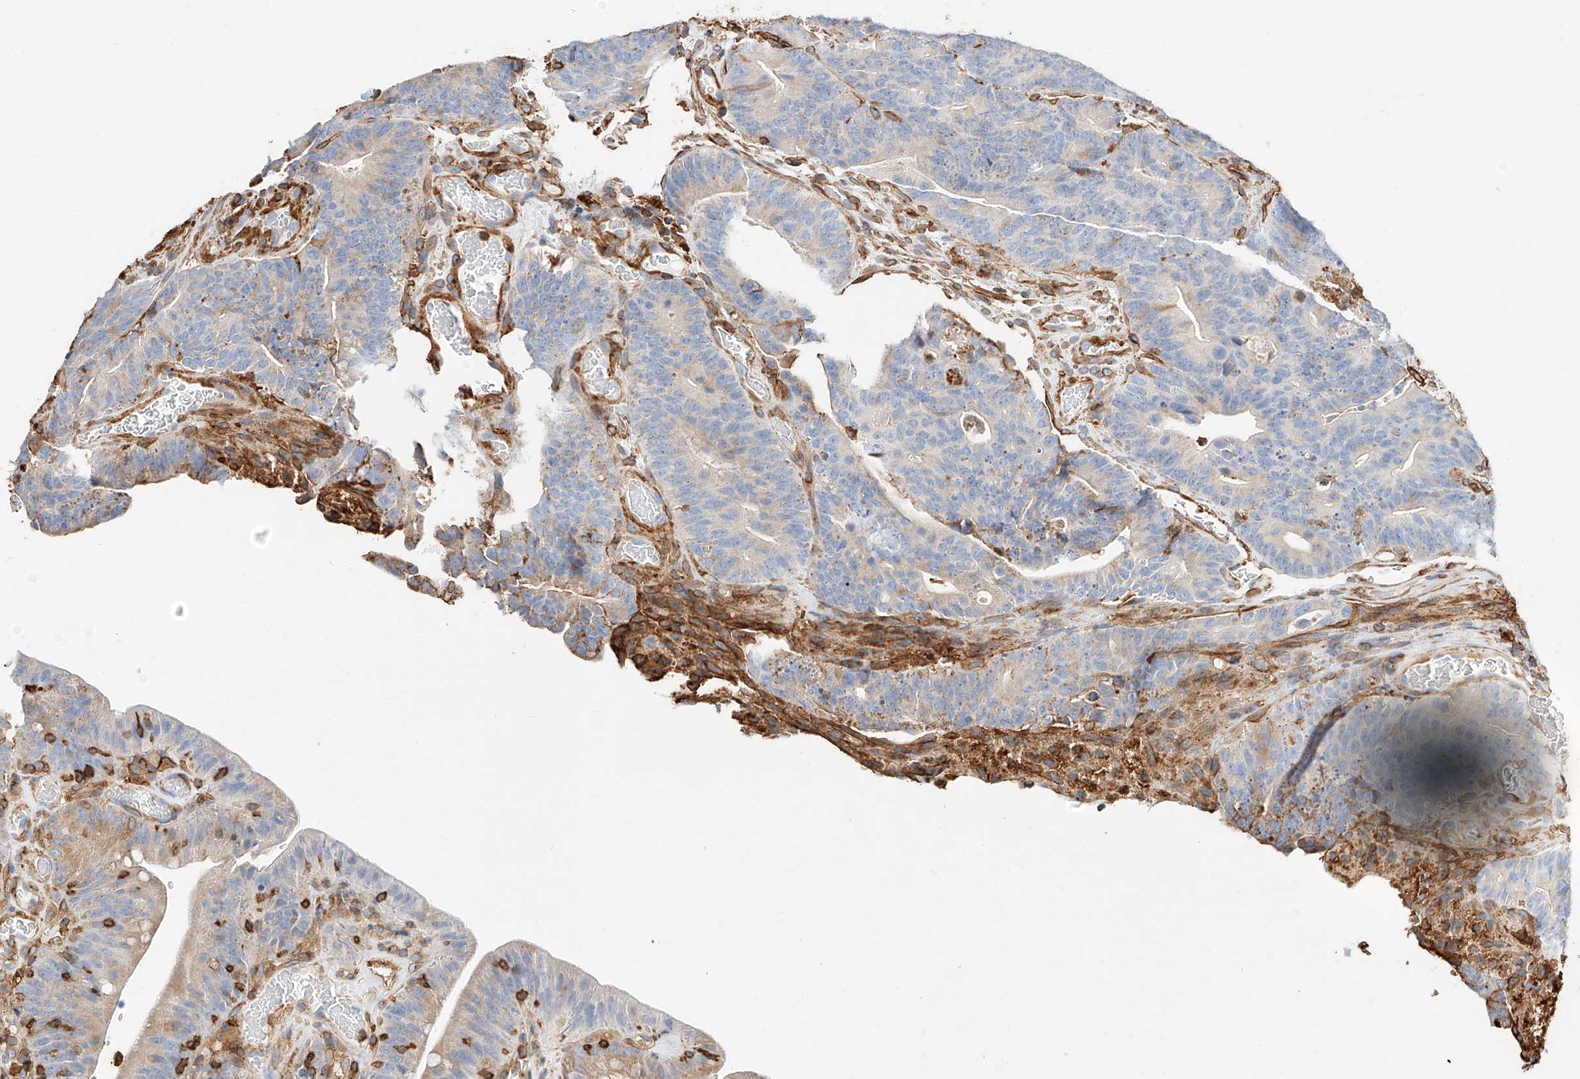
{"staining": {"intensity": "negative", "quantity": "none", "location": "none"}, "tissue": "colorectal cancer", "cell_type": "Tumor cells", "image_type": "cancer", "snomed": [{"axis": "morphology", "description": "Normal tissue, NOS"}, {"axis": "topography", "description": "Colon"}], "caption": "Immunohistochemistry (IHC) photomicrograph of human colorectal cancer stained for a protein (brown), which shows no staining in tumor cells. (DAB immunohistochemistry (IHC) with hematoxylin counter stain).", "gene": "WFS1", "patient": {"sex": "female", "age": 82}}